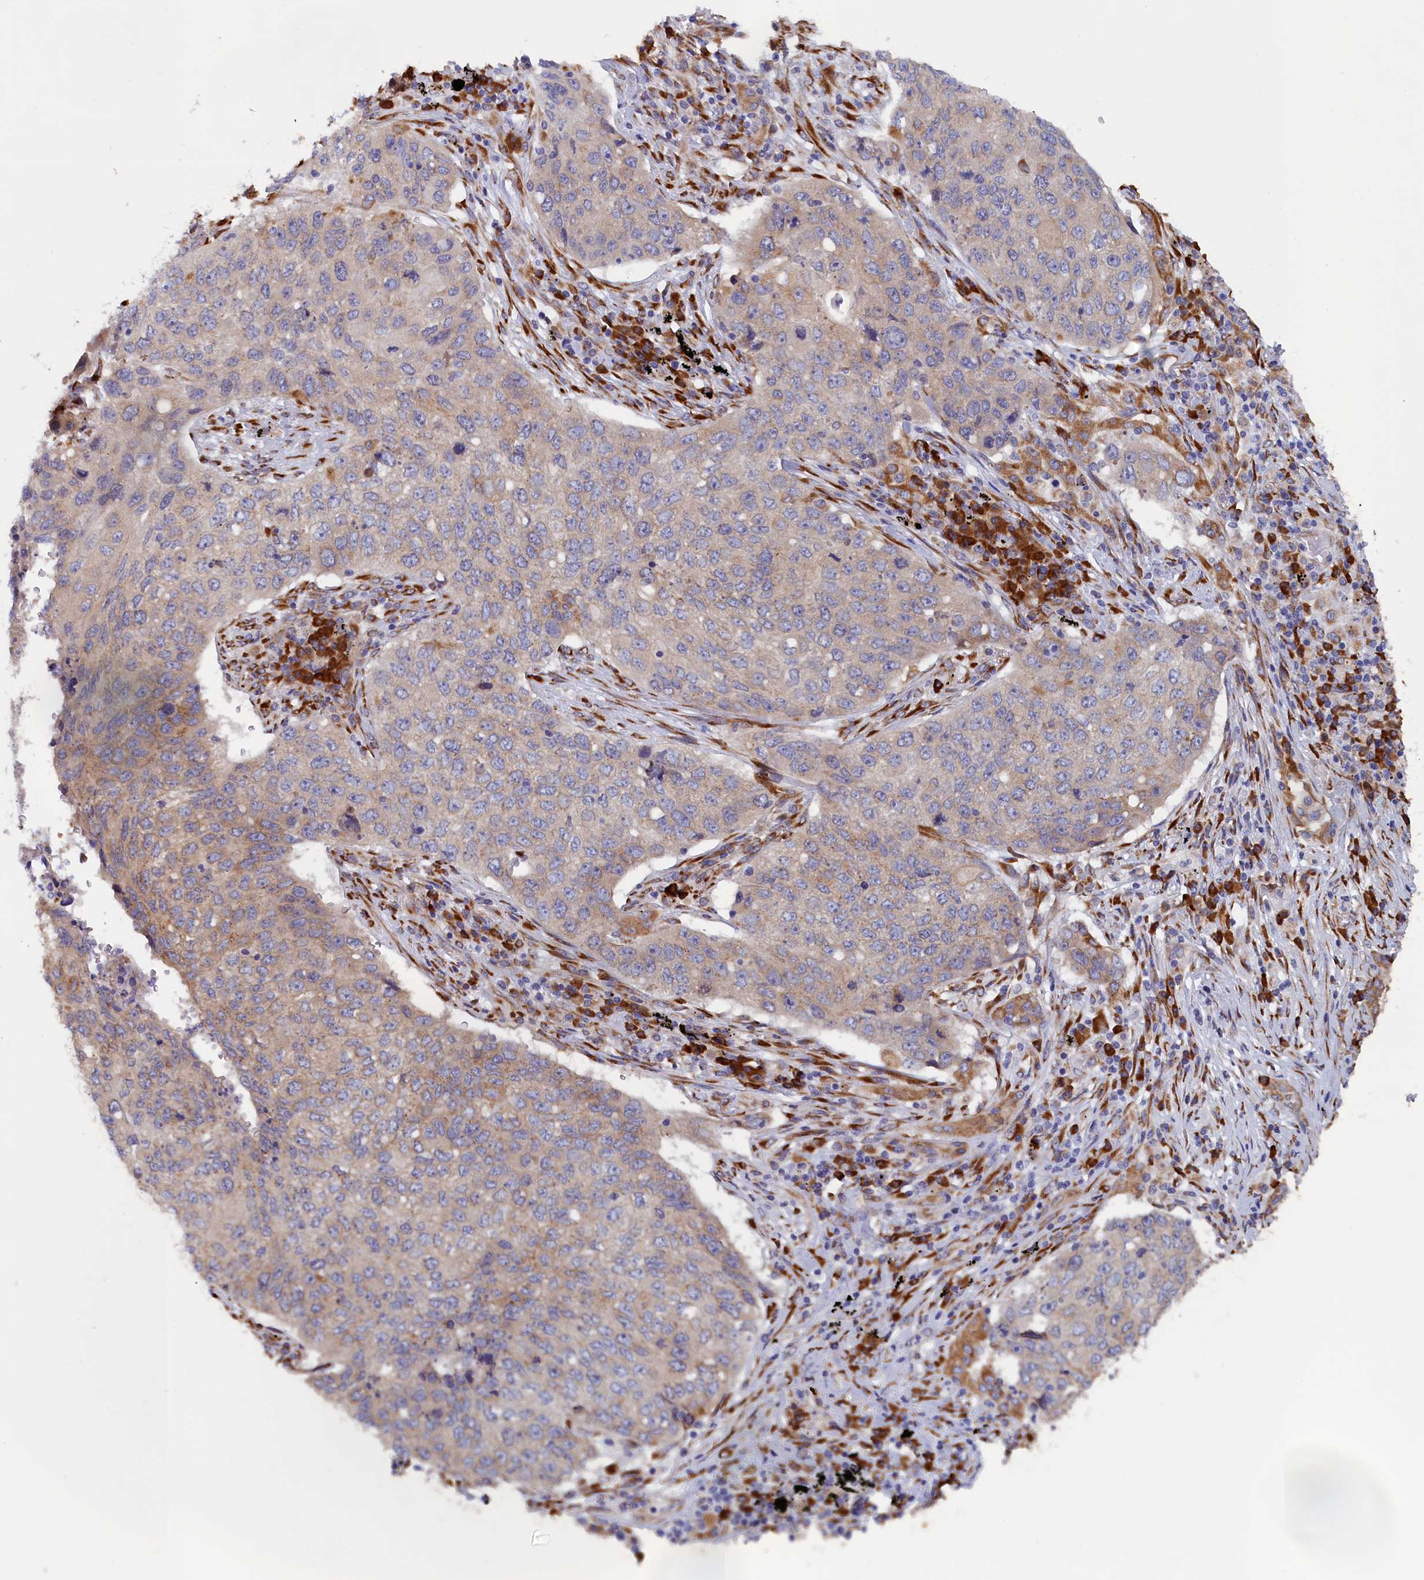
{"staining": {"intensity": "moderate", "quantity": "<25%", "location": "cytoplasmic/membranous"}, "tissue": "lung cancer", "cell_type": "Tumor cells", "image_type": "cancer", "snomed": [{"axis": "morphology", "description": "Squamous cell carcinoma, NOS"}, {"axis": "topography", "description": "Lung"}], "caption": "Lung squamous cell carcinoma was stained to show a protein in brown. There is low levels of moderate cytoplasmic/membranous staining in approximately <25% of tumor cells.", "gene": "CCDC68", "patient": {"sex": "female", "age": 63}}